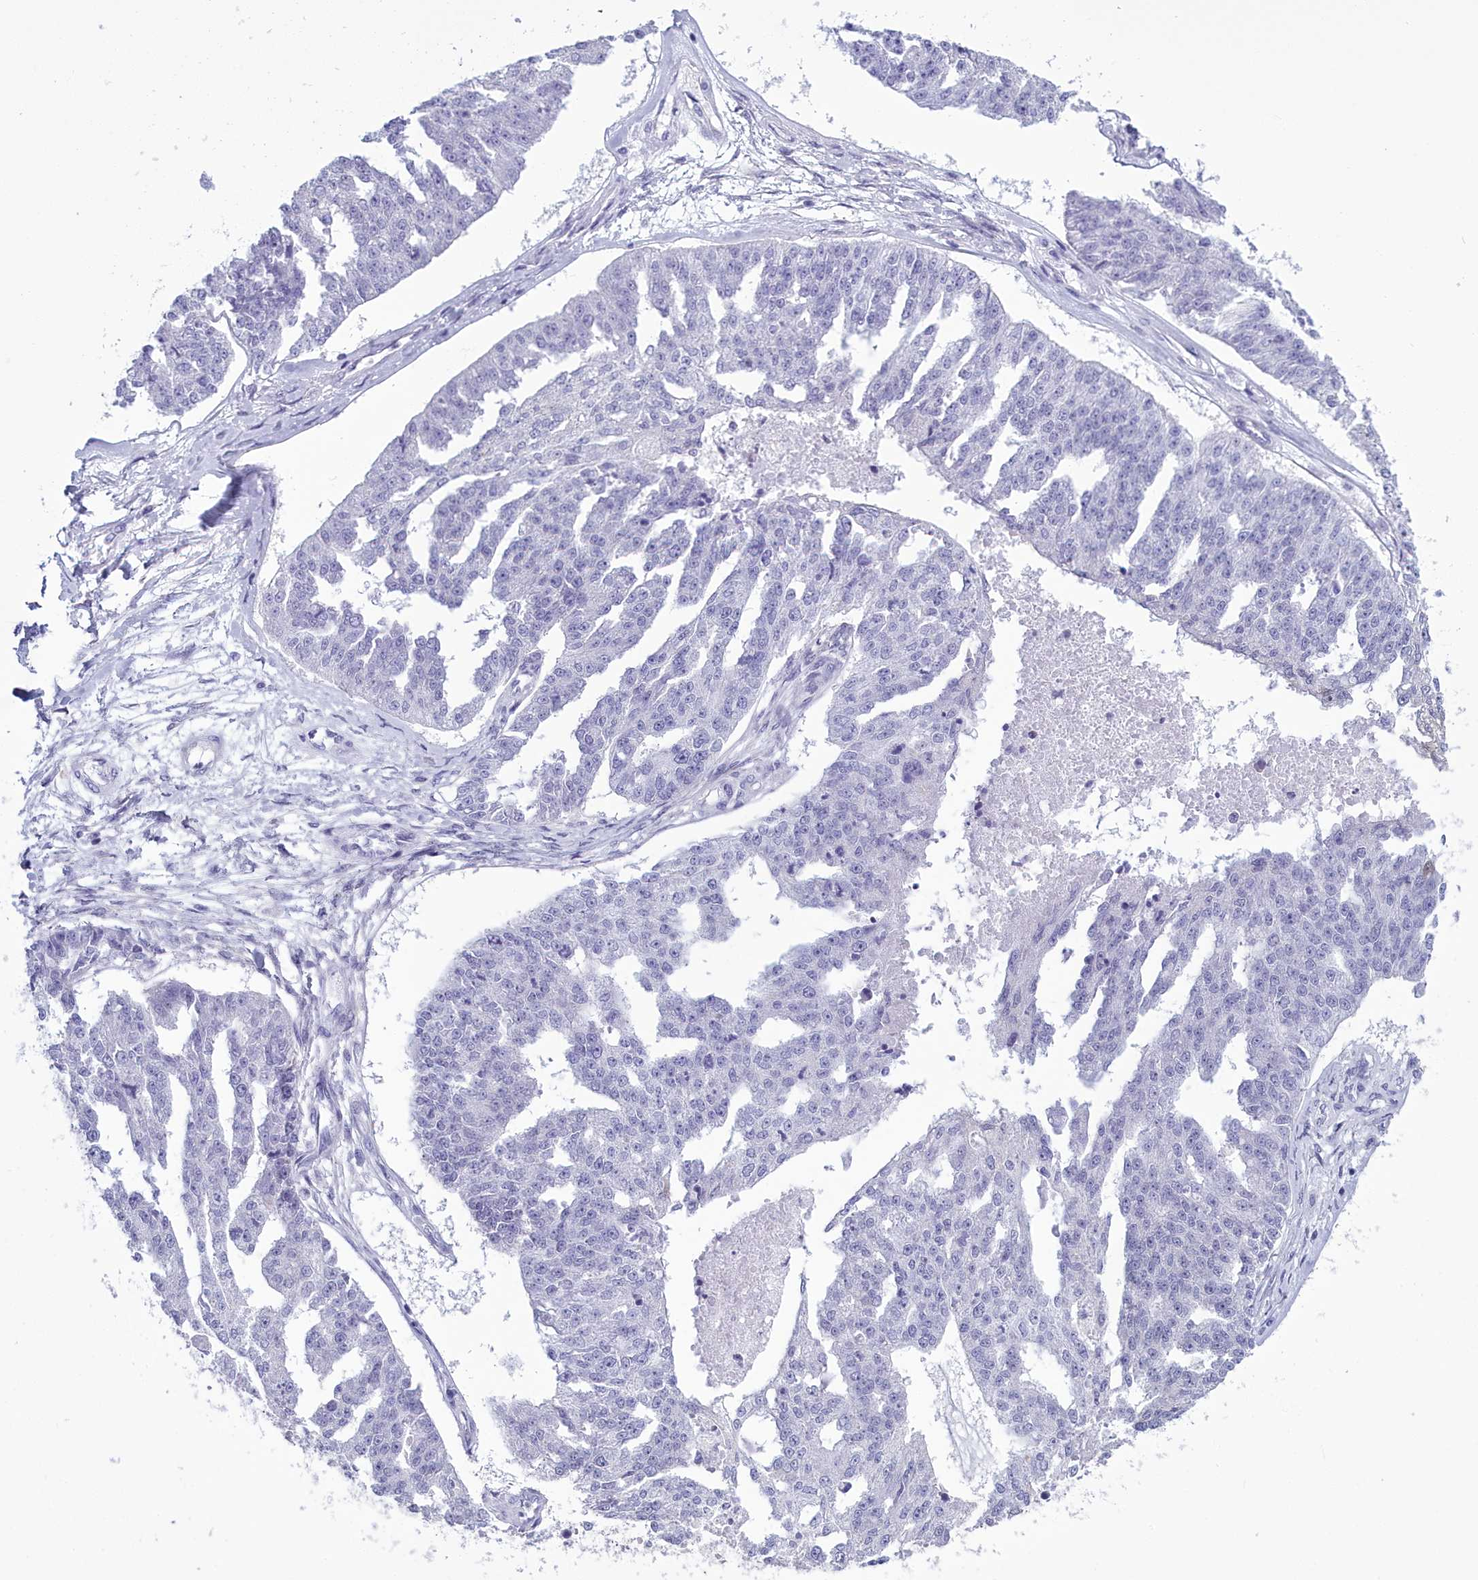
{"staining": {"intensity": "negative", "quantity": "none", "location": "none"}, "tissue": "ovarian cancer", "cell_type": "Tumor cells", "image_type": "cancer", "snomed": [{"axis": "morphology", "description": "Cystadenocarcinoma, serous, NOS"}, {"axis": "topography", "description": "Ovary"}], "caption": "Immunohistochemistry image of neoplastic tissue: ovarian cancer (serous cystadenocarcinoma) stained with DAB demonstrates no significant protein staining in tumor cells.", "gene": "MAP6", "patient": {"sex": "female", "age": 58}}